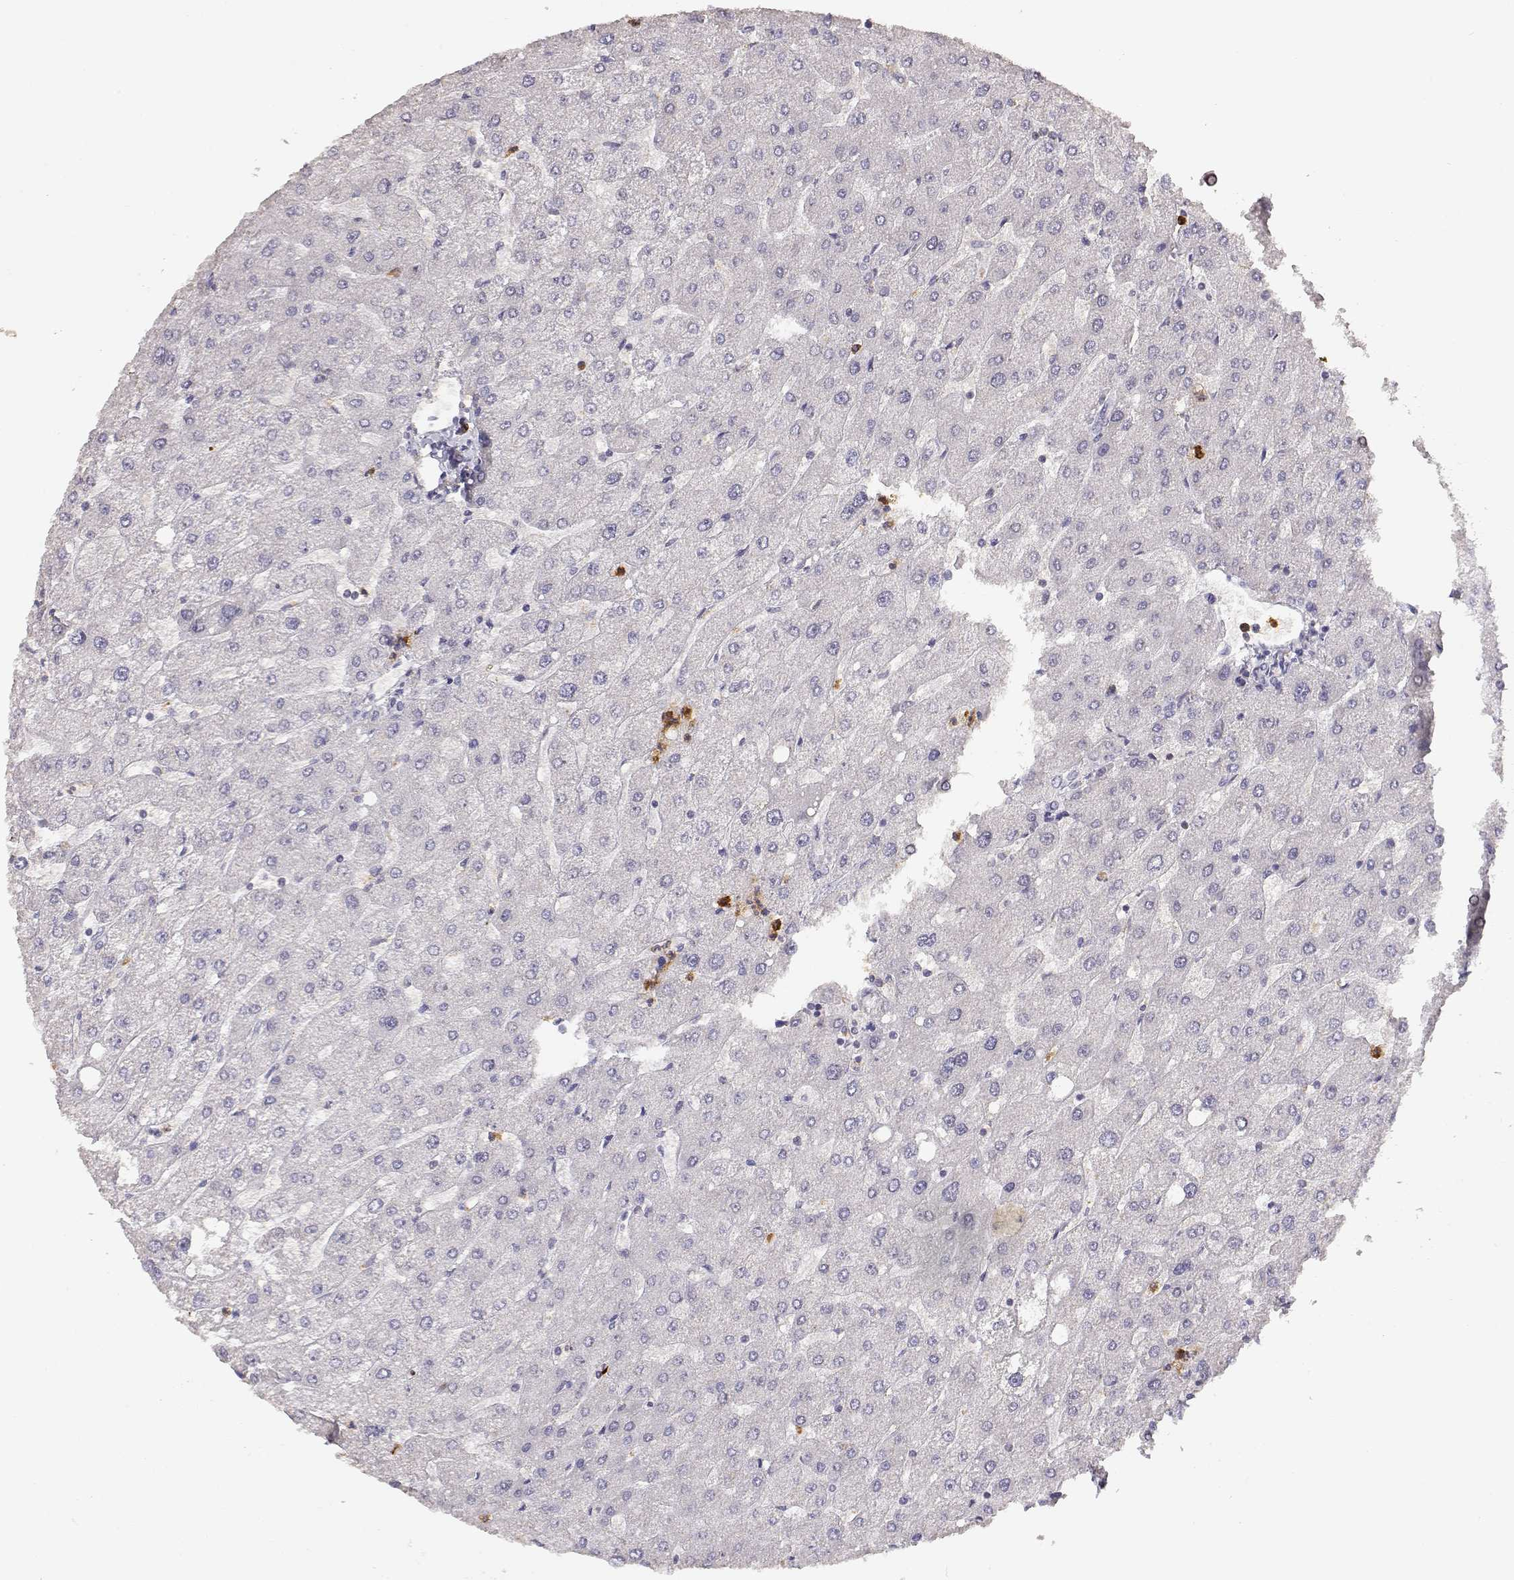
{"staining": {"intensity": "negative", "quantity": "none", "location": "none"}, "tissue": "liver", "cell_type": "Cholangiocytes", "image_type": "normal", "snomed": [{"axis": "morphology", "description": "Normal tissue, NOS"}, {"axis": "topography", "description": "Liver"}], "caption": "This histopathology image is of normal liver stained with immunohistochemistry to label a protein in brown with the nuclei are counter-stained blue. There is no expression in cholangiocytes. Brightfield microscopy of IHC stained with DAB (brown) and hematoxylin (blue), captured at high magnification.", "gene": "TNFRSF10C", "patient": {"sex": "male", "age": 67}}